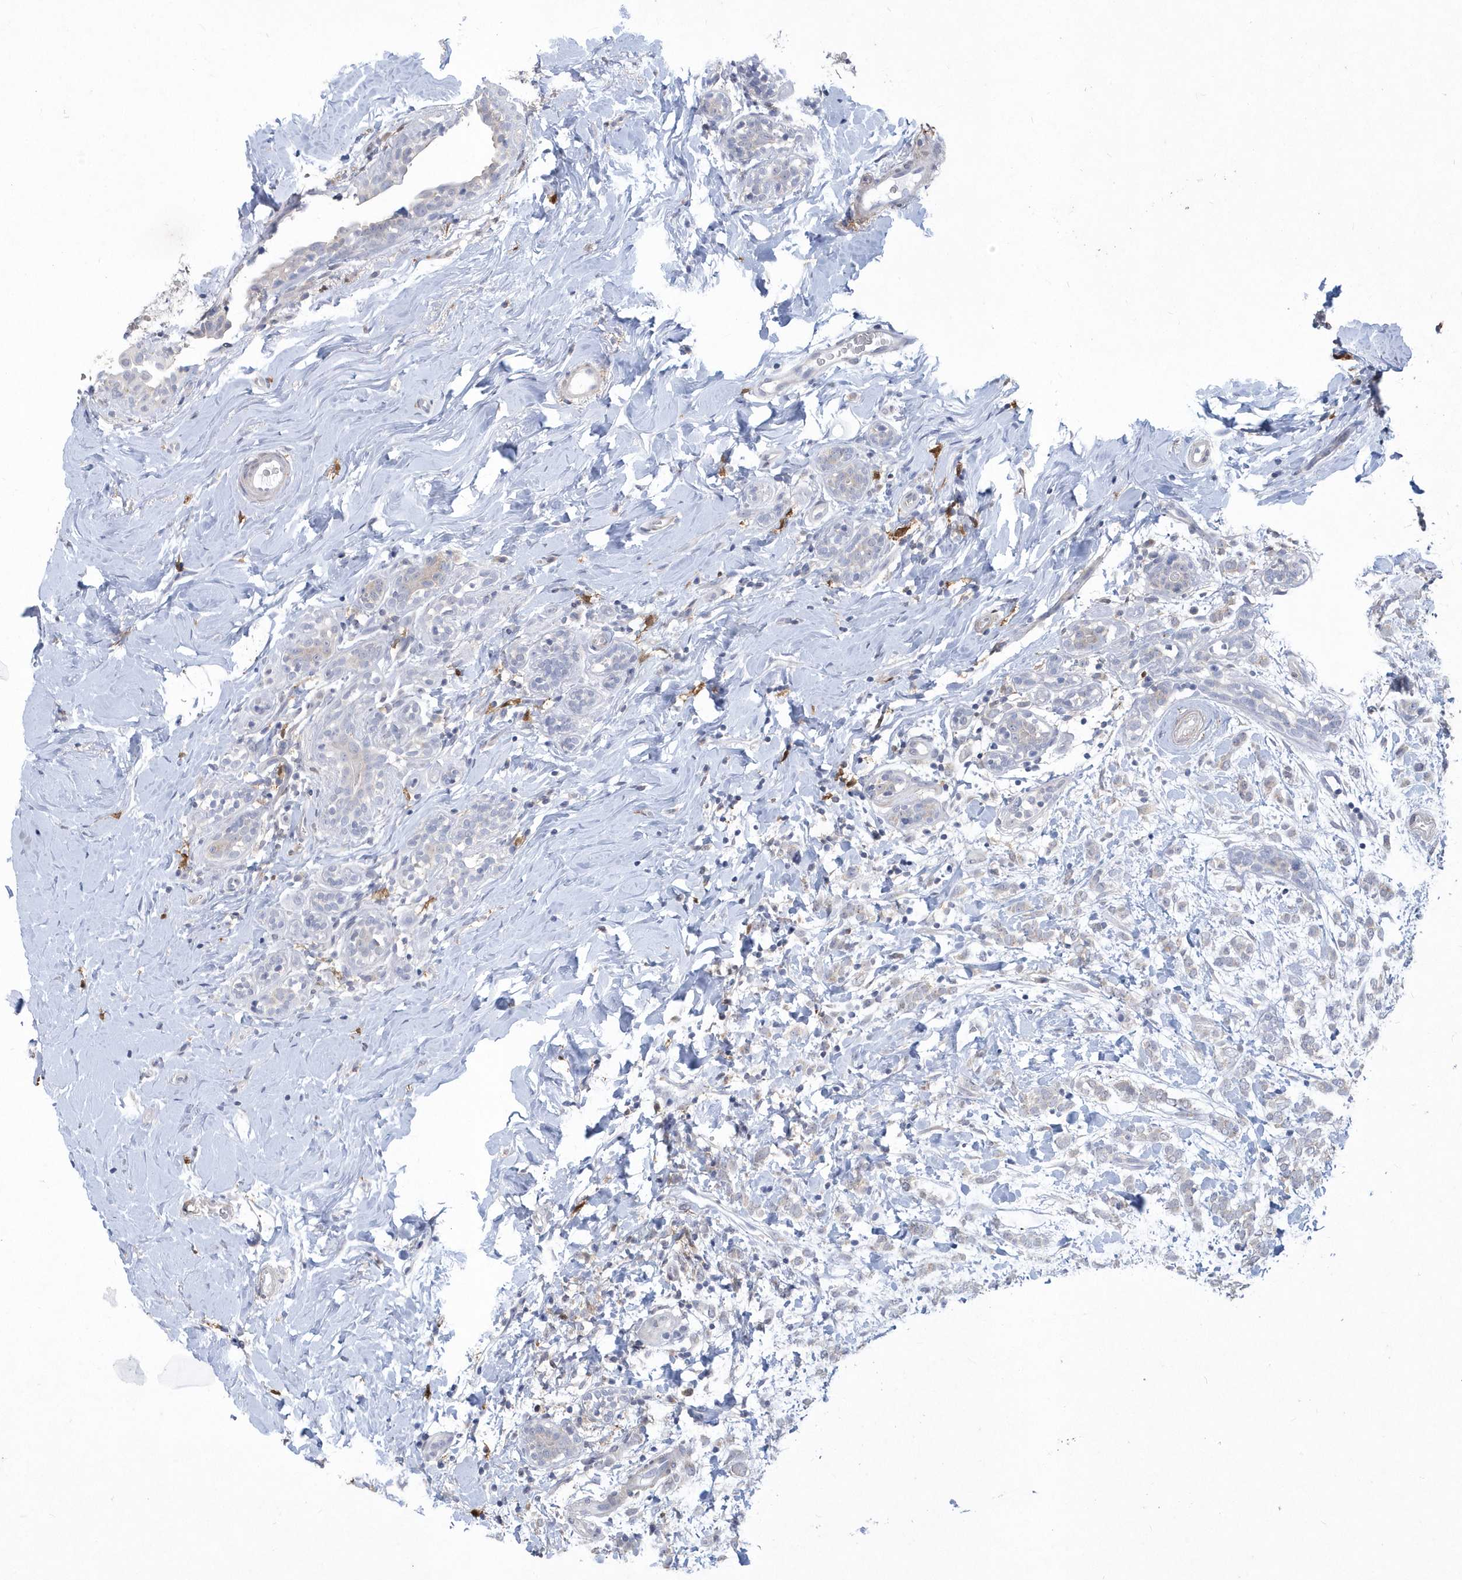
{"staining": {"intensity": "negative", "quantity": "none", "location": "none"}, "tissue": "breast cancer", "cell_type": "Tumor cells", "image_type": "cancer", "snomed": [{"axis": "morphology", "description": "Normal tissue, NOS"}, {"axis": "morphology", "description": "Lobular carcinoma"}, {"axis": "topography", "description": "Breast"}], "caption": "Immunohistochemical staining of human breast lobular carcinoma reveals no significant expression in tumor cells. (DAB (3,3'-diaminobenzidine) IHC visualized using brightfield microscopy, high magnification).", "gene": "TSPEAR", "patient": {"sex": "female", "age": 47}}